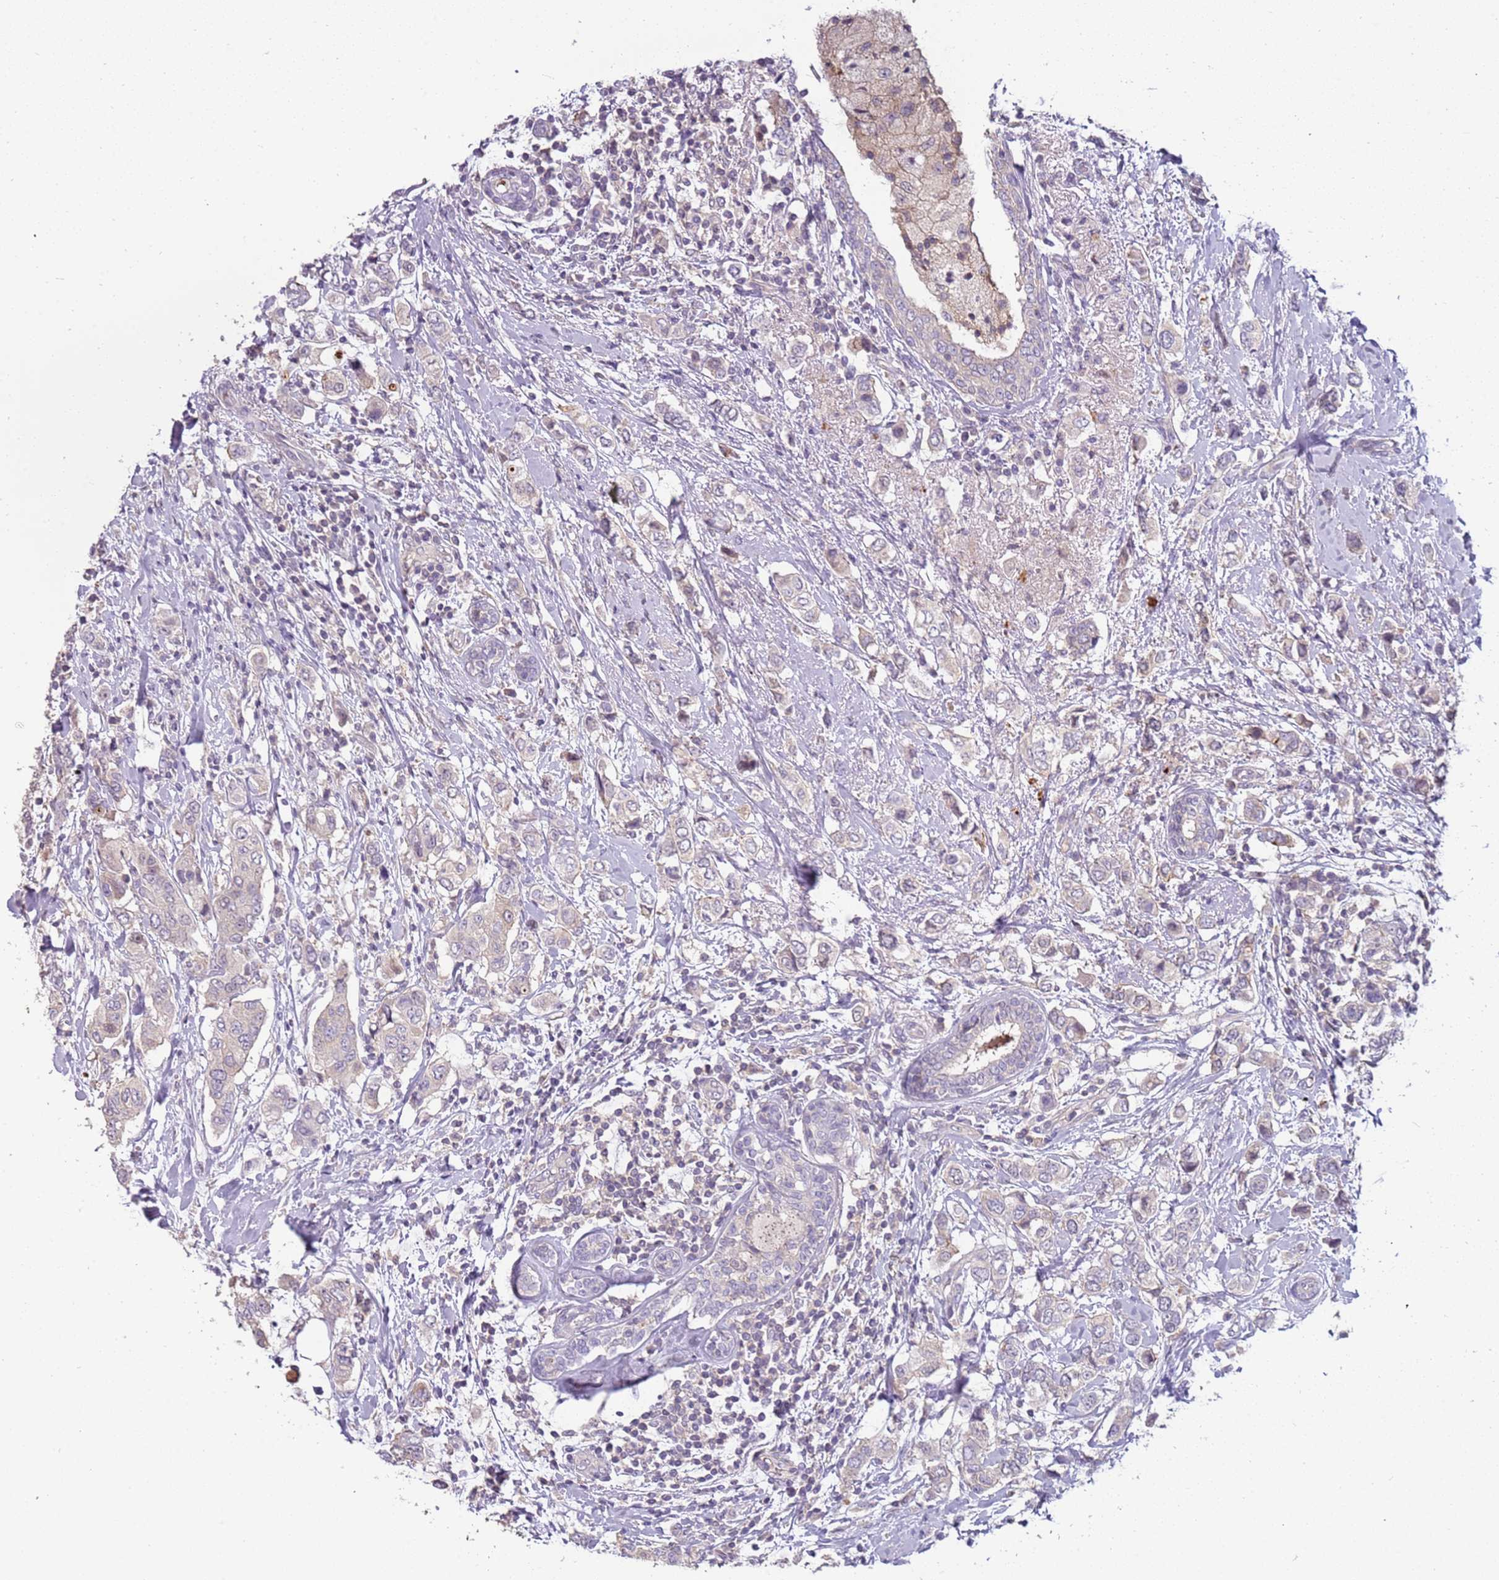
{"staining": {"intensity": "weak", "quantity": "<25%", "location": "cytoplasmic/membranous"}, "tissue": "breast cancer", "cell_type": "Tumor cells", "image_type": "cancer", "snomed": [{"axis": "morphology", "description": "Lobular carcinoma"}, {"axis": "topography", "description": "Breast"}], "caption": "Tumor cells are negative for brown protein staining in breast lobular carcinoma.", "gene": "ARHGAP5", "patient": {"sex": "female", "age": 51}}